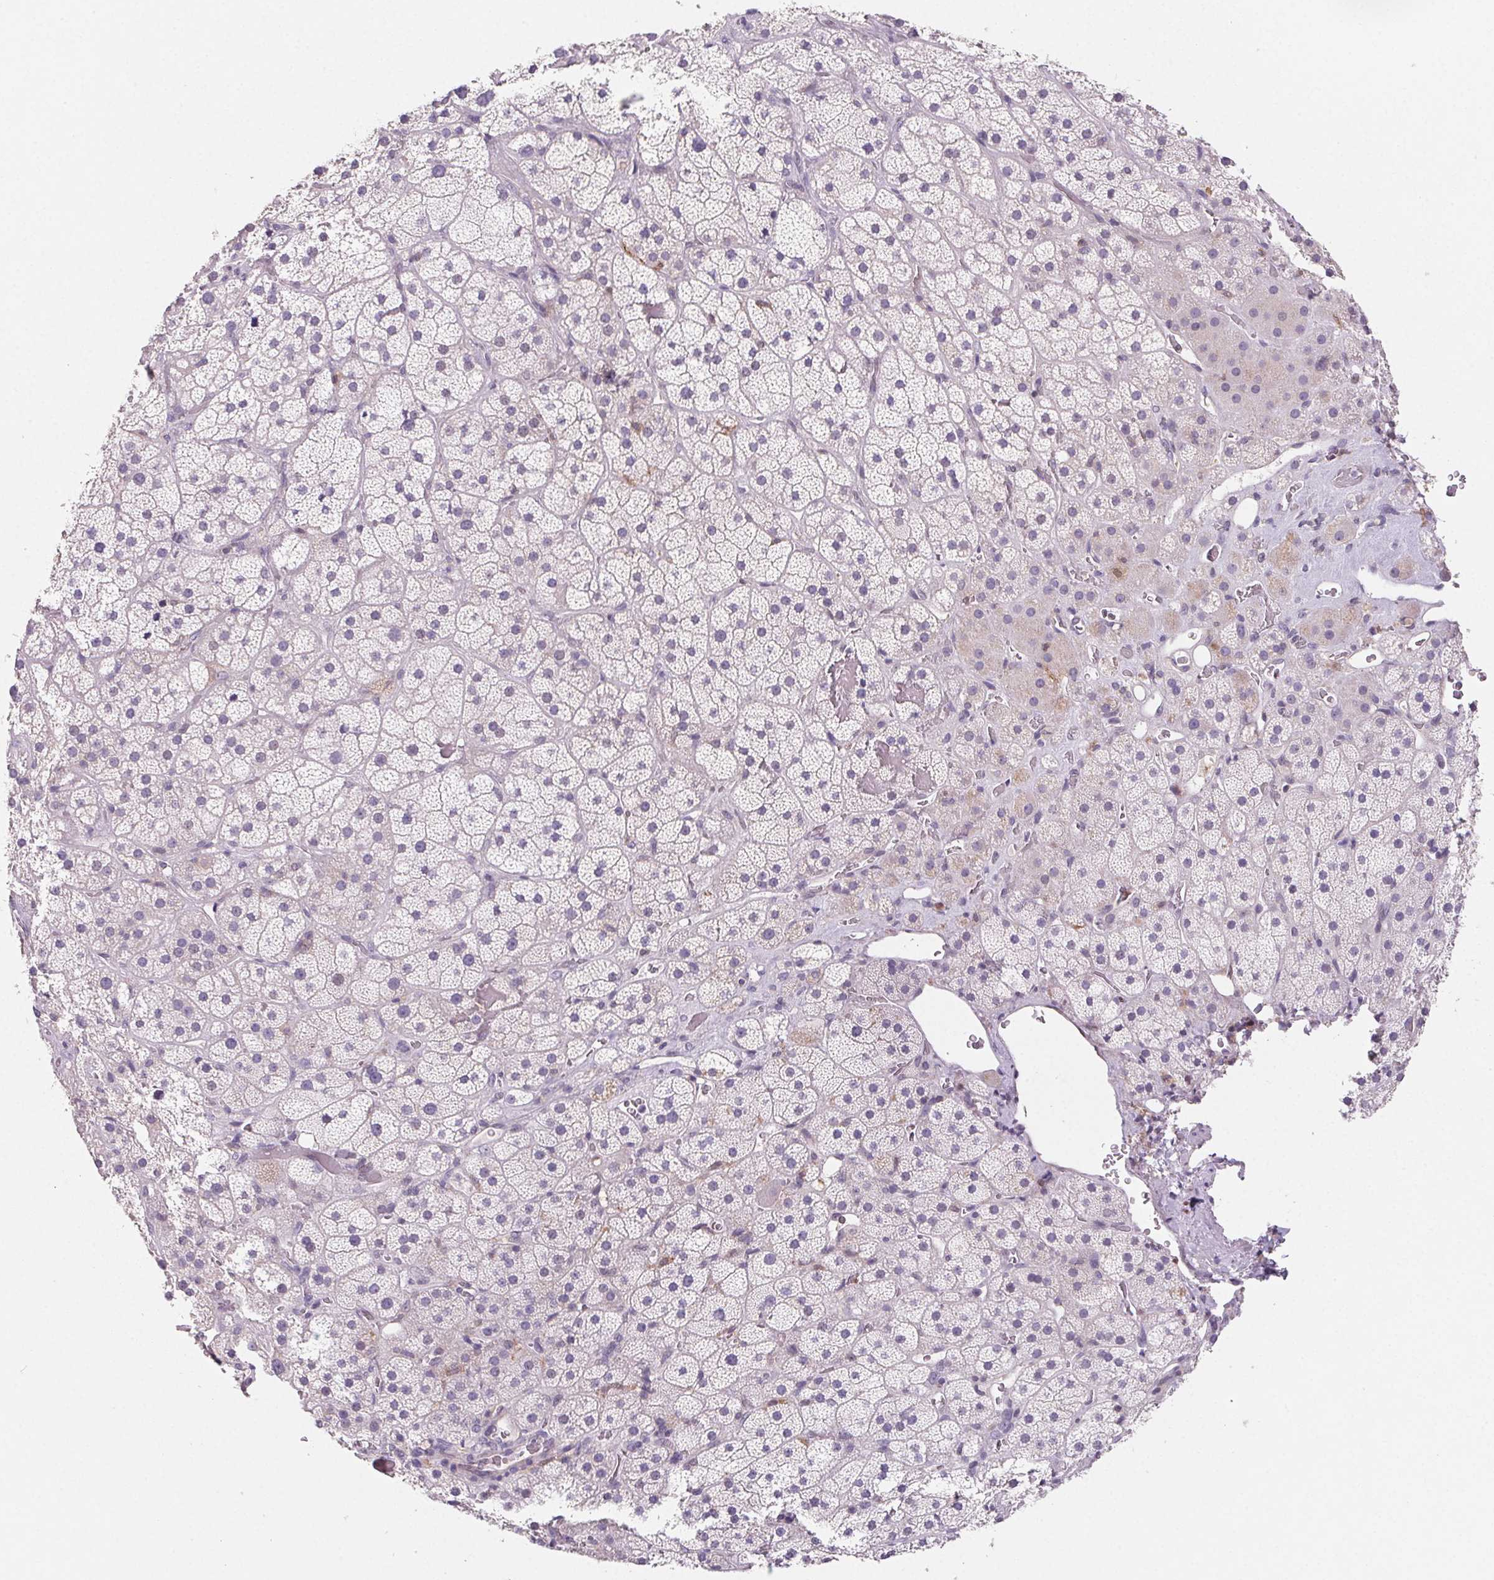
{"staining": {"intensity": "negative", "quantity": "none", "location": "none"}, "tissue": "adrenal gland", "cell_type": "Glandular cells", "image_type": "normal", "snomed": [{"axis": "morphology", "description": "Normal tissue, NOS"}, {"axis": "topography", "description": "Adrenal gland"}], "caption": "Glandular cells show no significant protein staining in unremarkable adrenal gland. Brightfield microscopy of IHC stained with DAB (brown) and hematoxylin (blue), captured at high magnification.", "gene": "GBP1", "patient": {"sex": "male", "age": 57}}